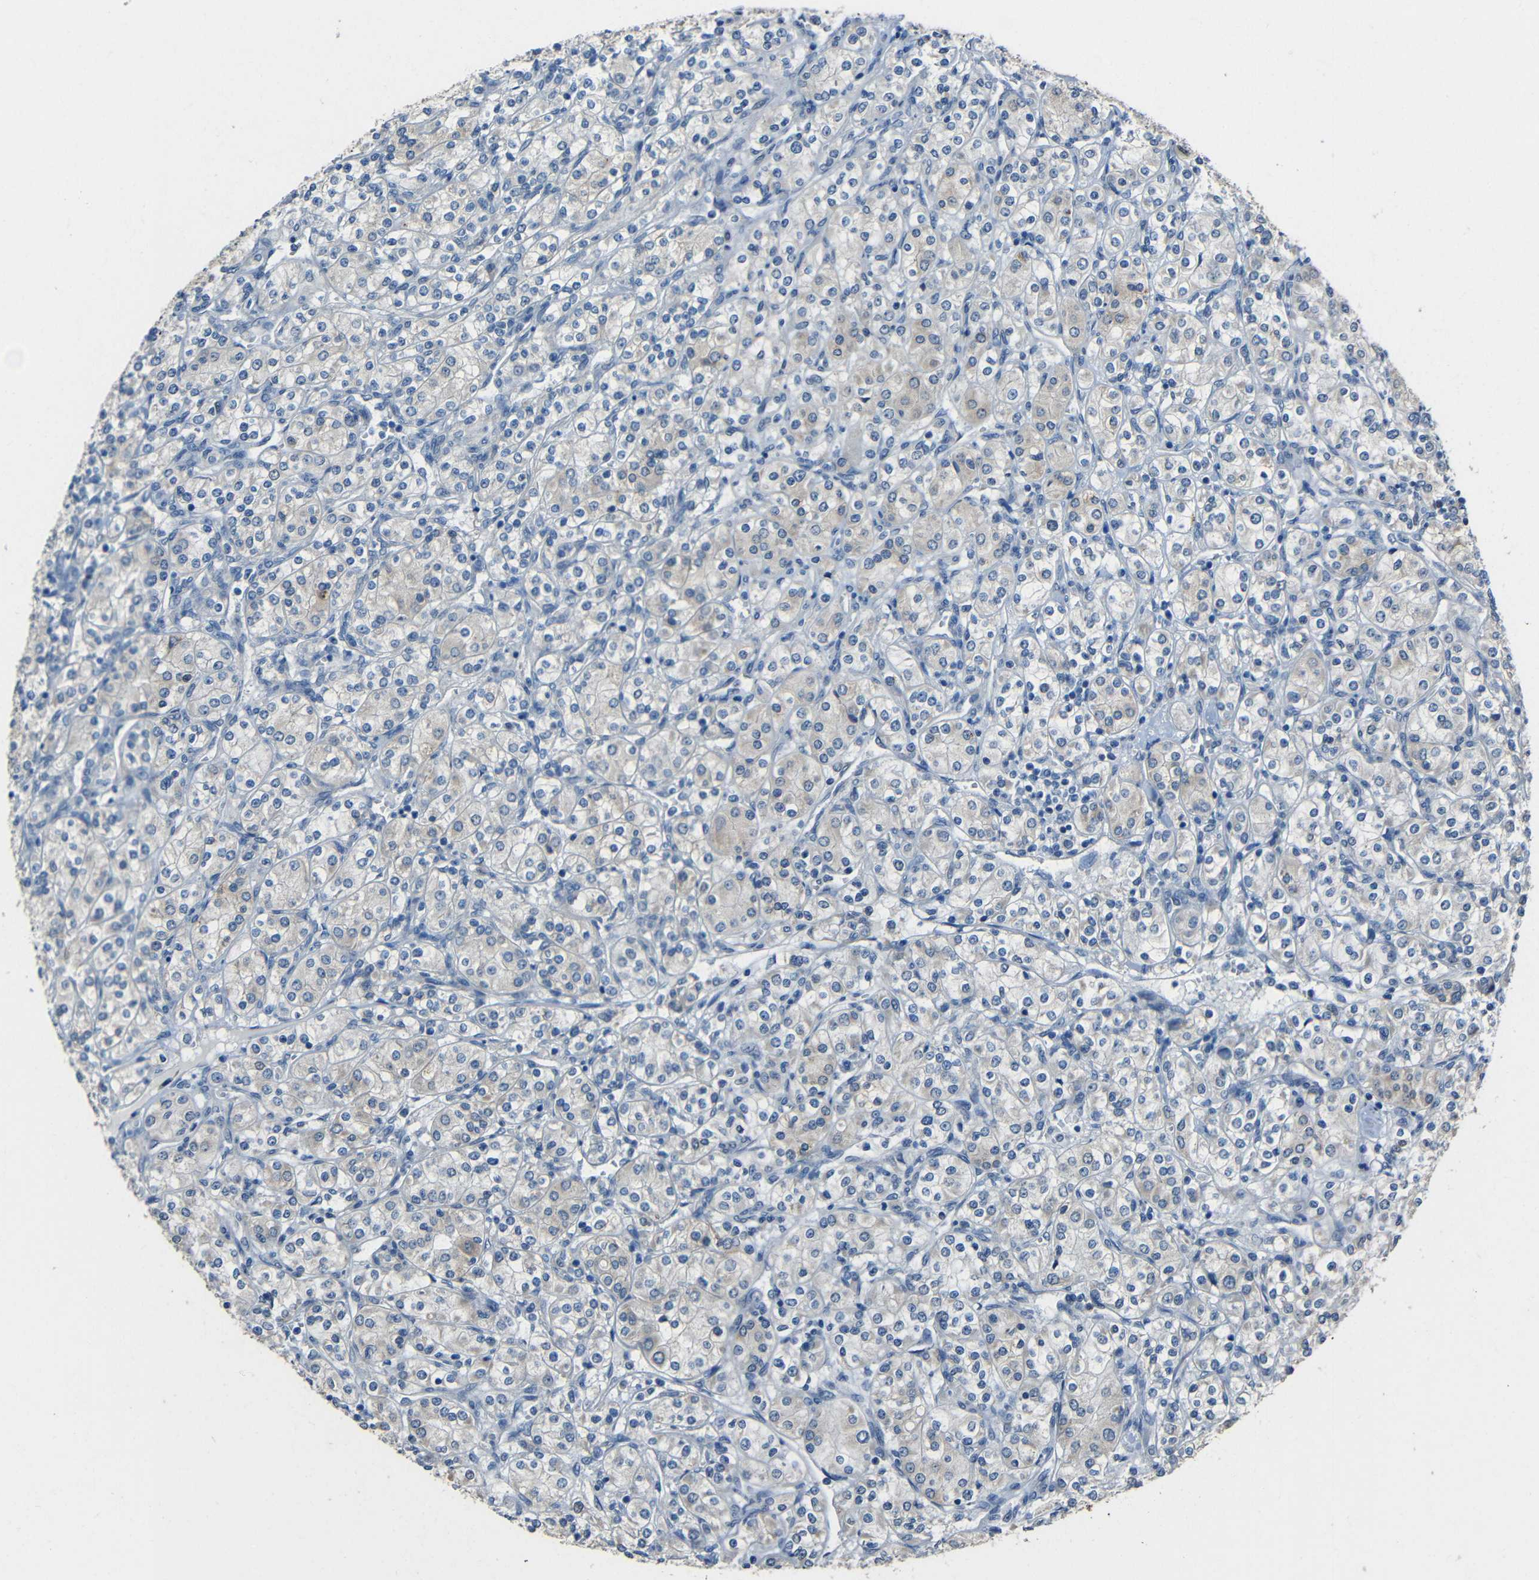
{"staining": {"intensity": "negative", "quantity": "none", "location": "none"}, "tissue": "renal cancer", "cell_type": "Tumor cells", "image_type": "cancer", "snomed": [{"axis": "morphology", "description": "Adenocarcinoma, NOS"}, {"axis": "topography", "description": "Kidney"}], "caption": "Tumor cells show no significant positivity in renal adenocarcinoma.", "gene": "STBD1", "patient": {"sex": "male", "age": 77}}